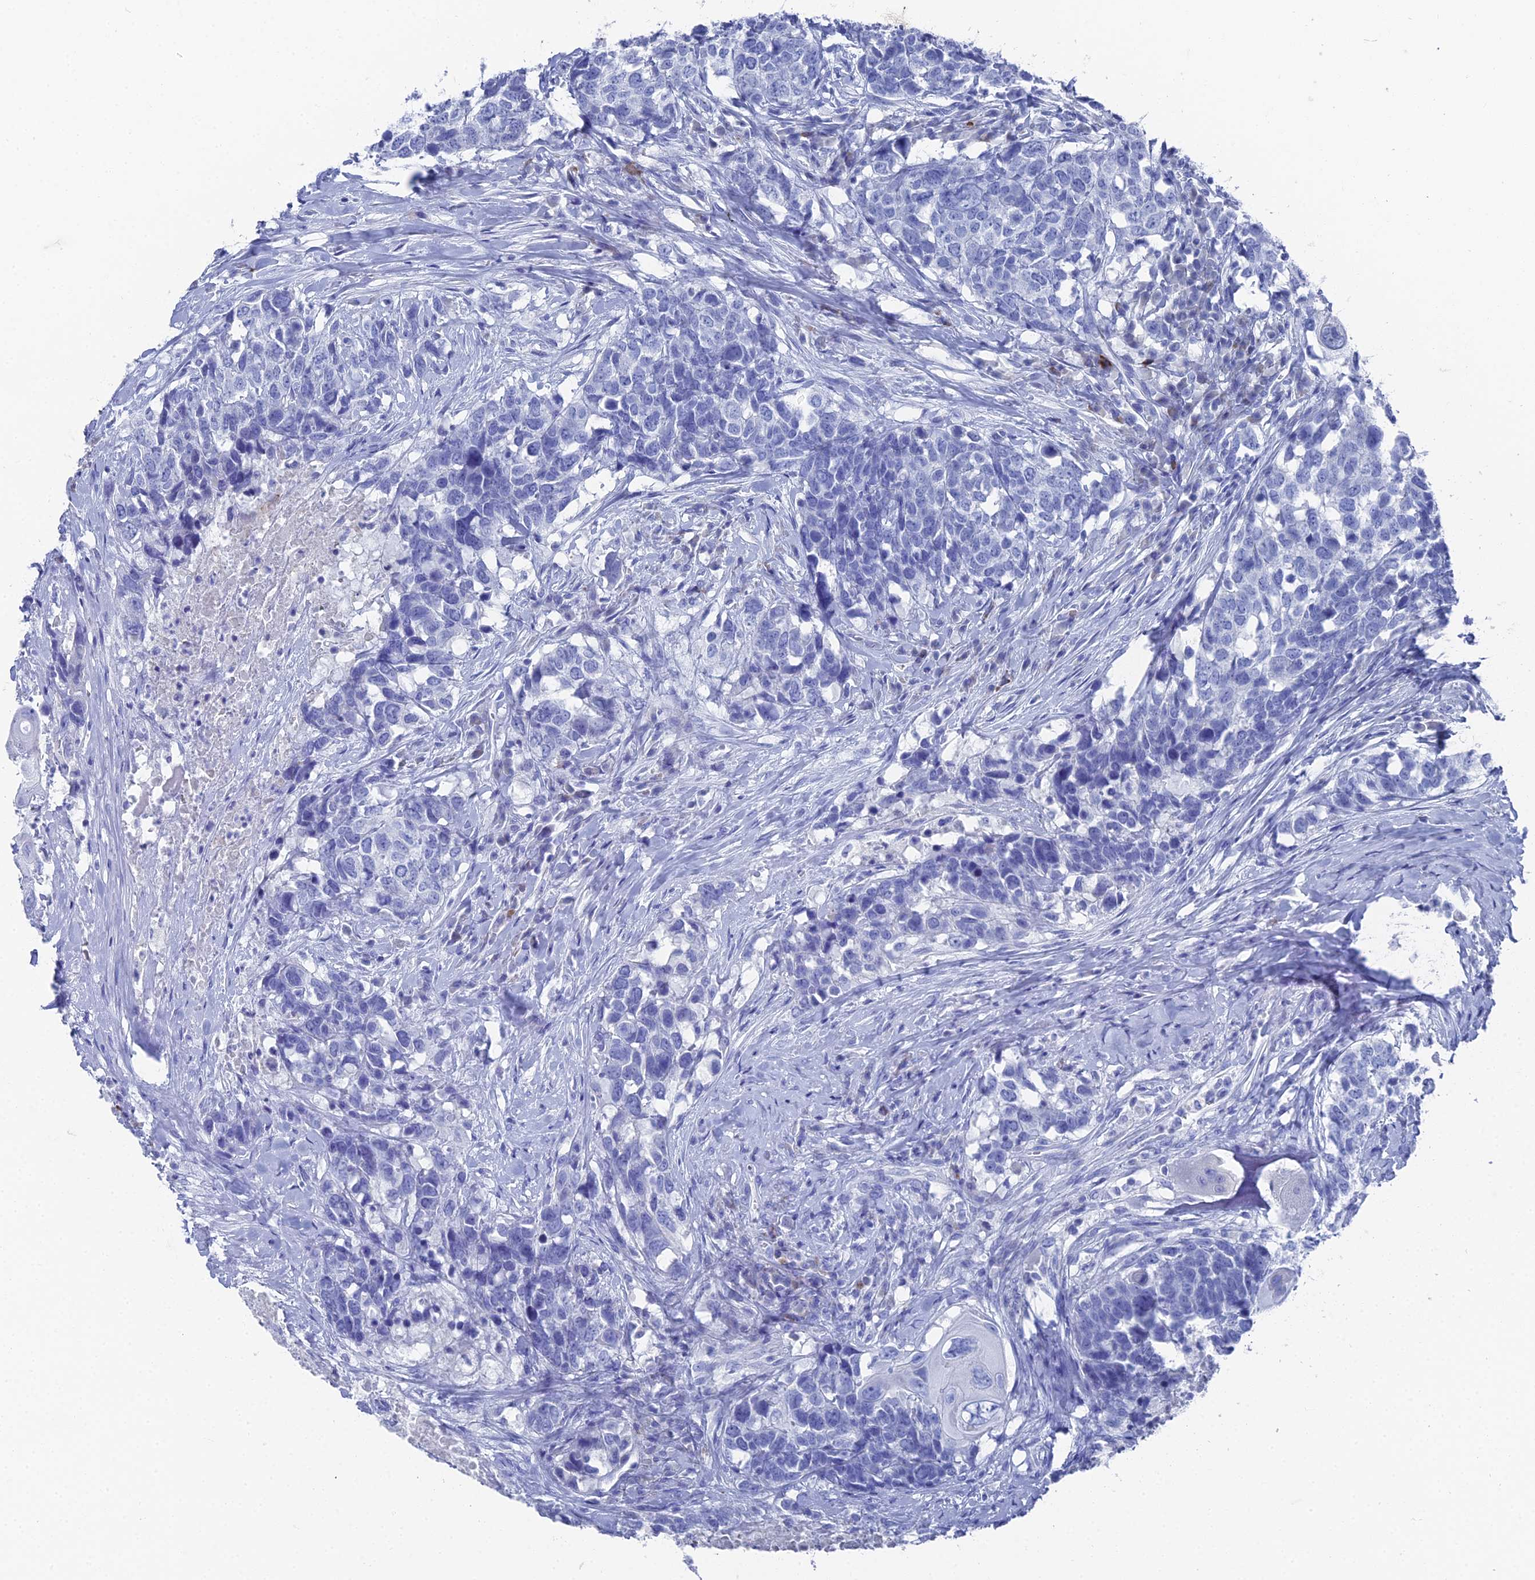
{"staining": {"intensity": "negative", "quantity": "none", "location": "none"}, "tissue": "head and neck cancer", "cell_type": "Tumor cells", "image_type": "cancer", "snomed": [{"axis": "morphology", "description": "Squamous cell carcinoma, NOS"}, {"axis": "topography", "description": "Head-Neck"}], "caption": "Squamous cell carcinoma (head and neck) was stained to show a protein in brown. There is no significant staining in tumor cells.", "gene": "ENPP3", "patient": {"sex": "male", "age": 66}}